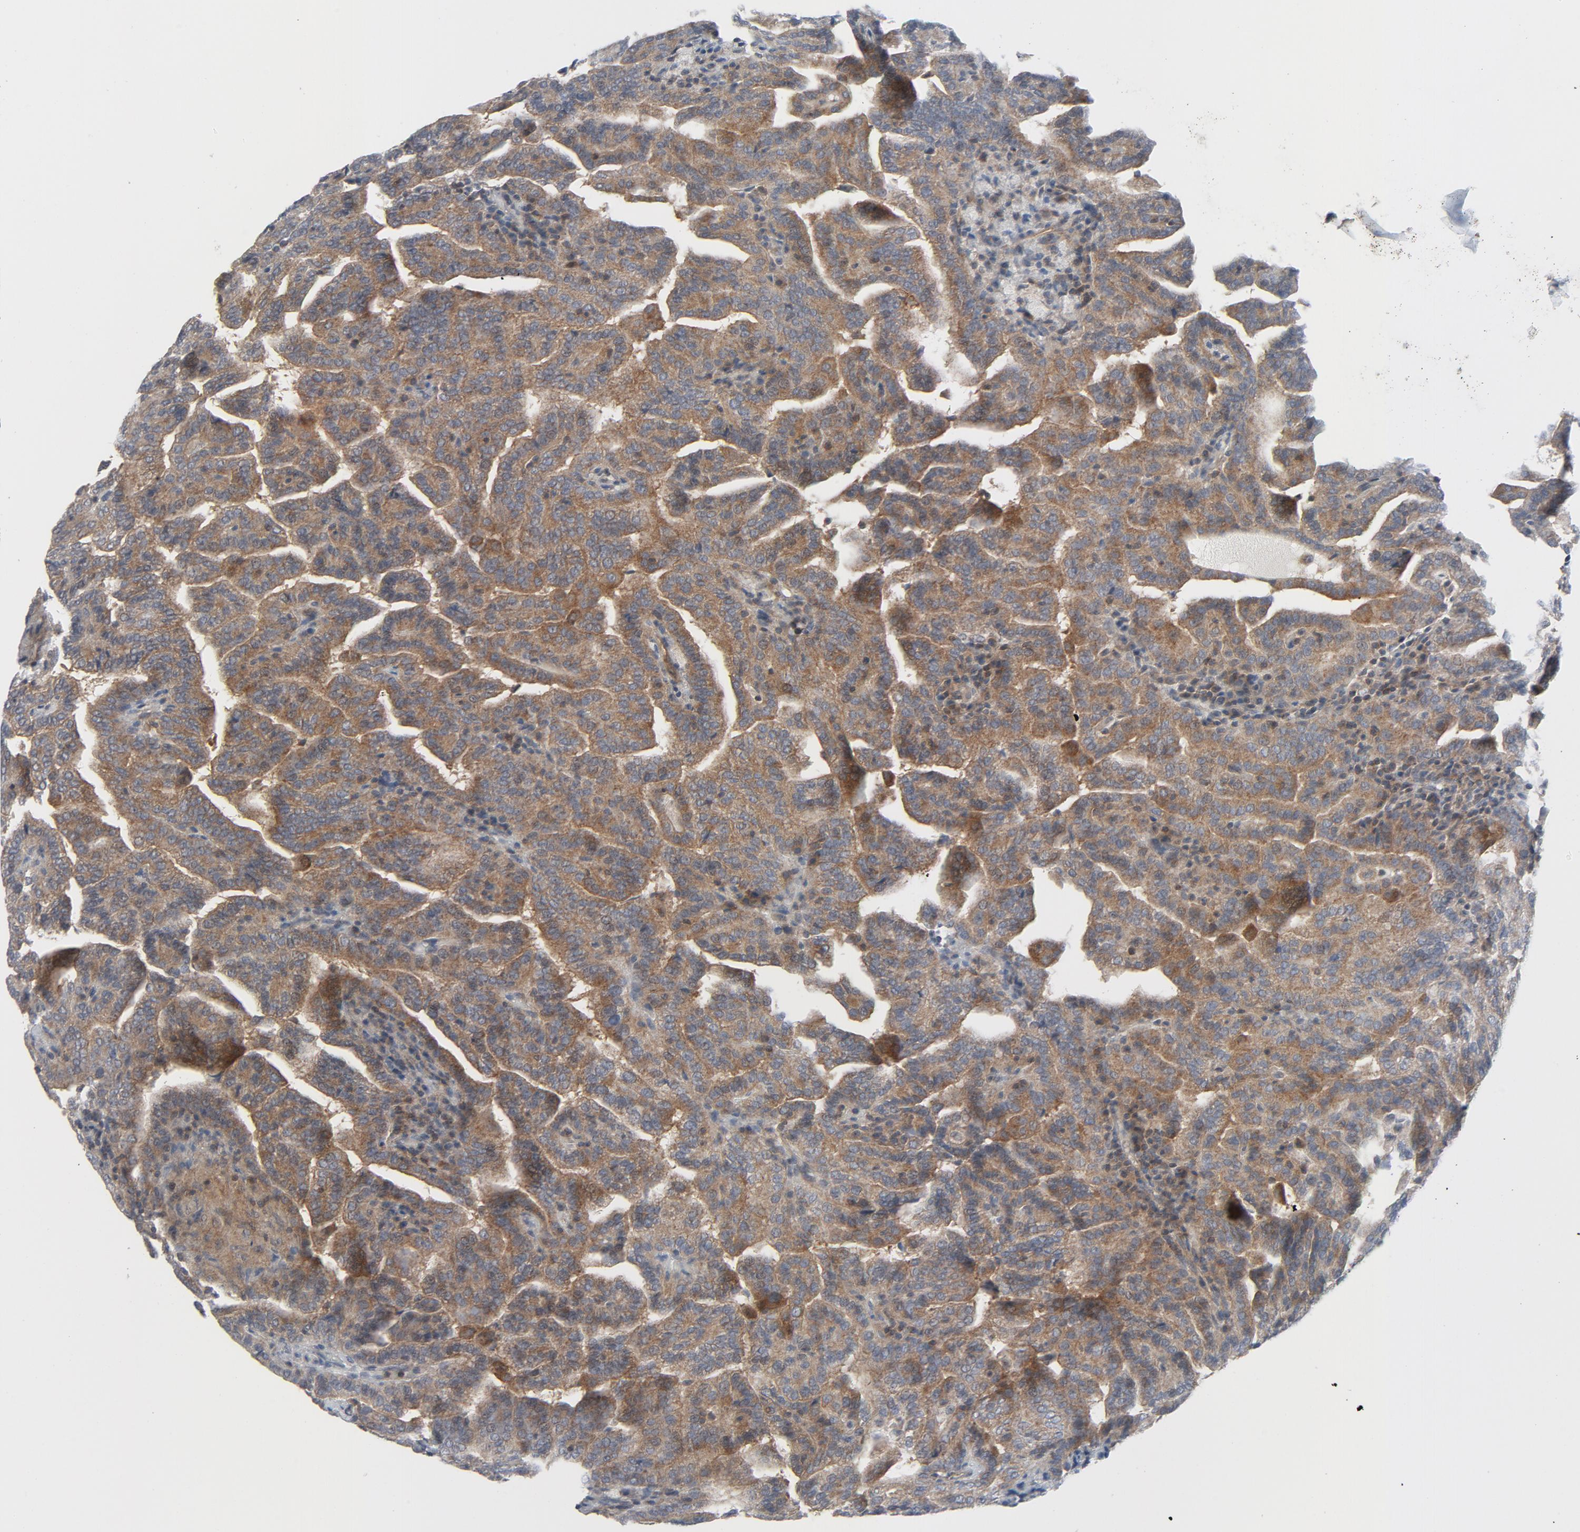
{"staining": {"intensity": "moderate", "quantity": ">75%", "location": "cytoplasmic/membranous"}, "tissue": "renal cancer", "cell_type": "Tumor cells", "image_type": "cancer", "snomed": [{"axis": "morphology", "description": "Adenocarcinoma, NOS"}, {"axis": "topography", "description": "Kidney"}], "caption": "Human renal cancer (adenocarcinoma) stained with a protein marker reveals moderate staining in tumor cells.", "gene": "TSG101", "patient": {"sex": "male", "age": 61}}